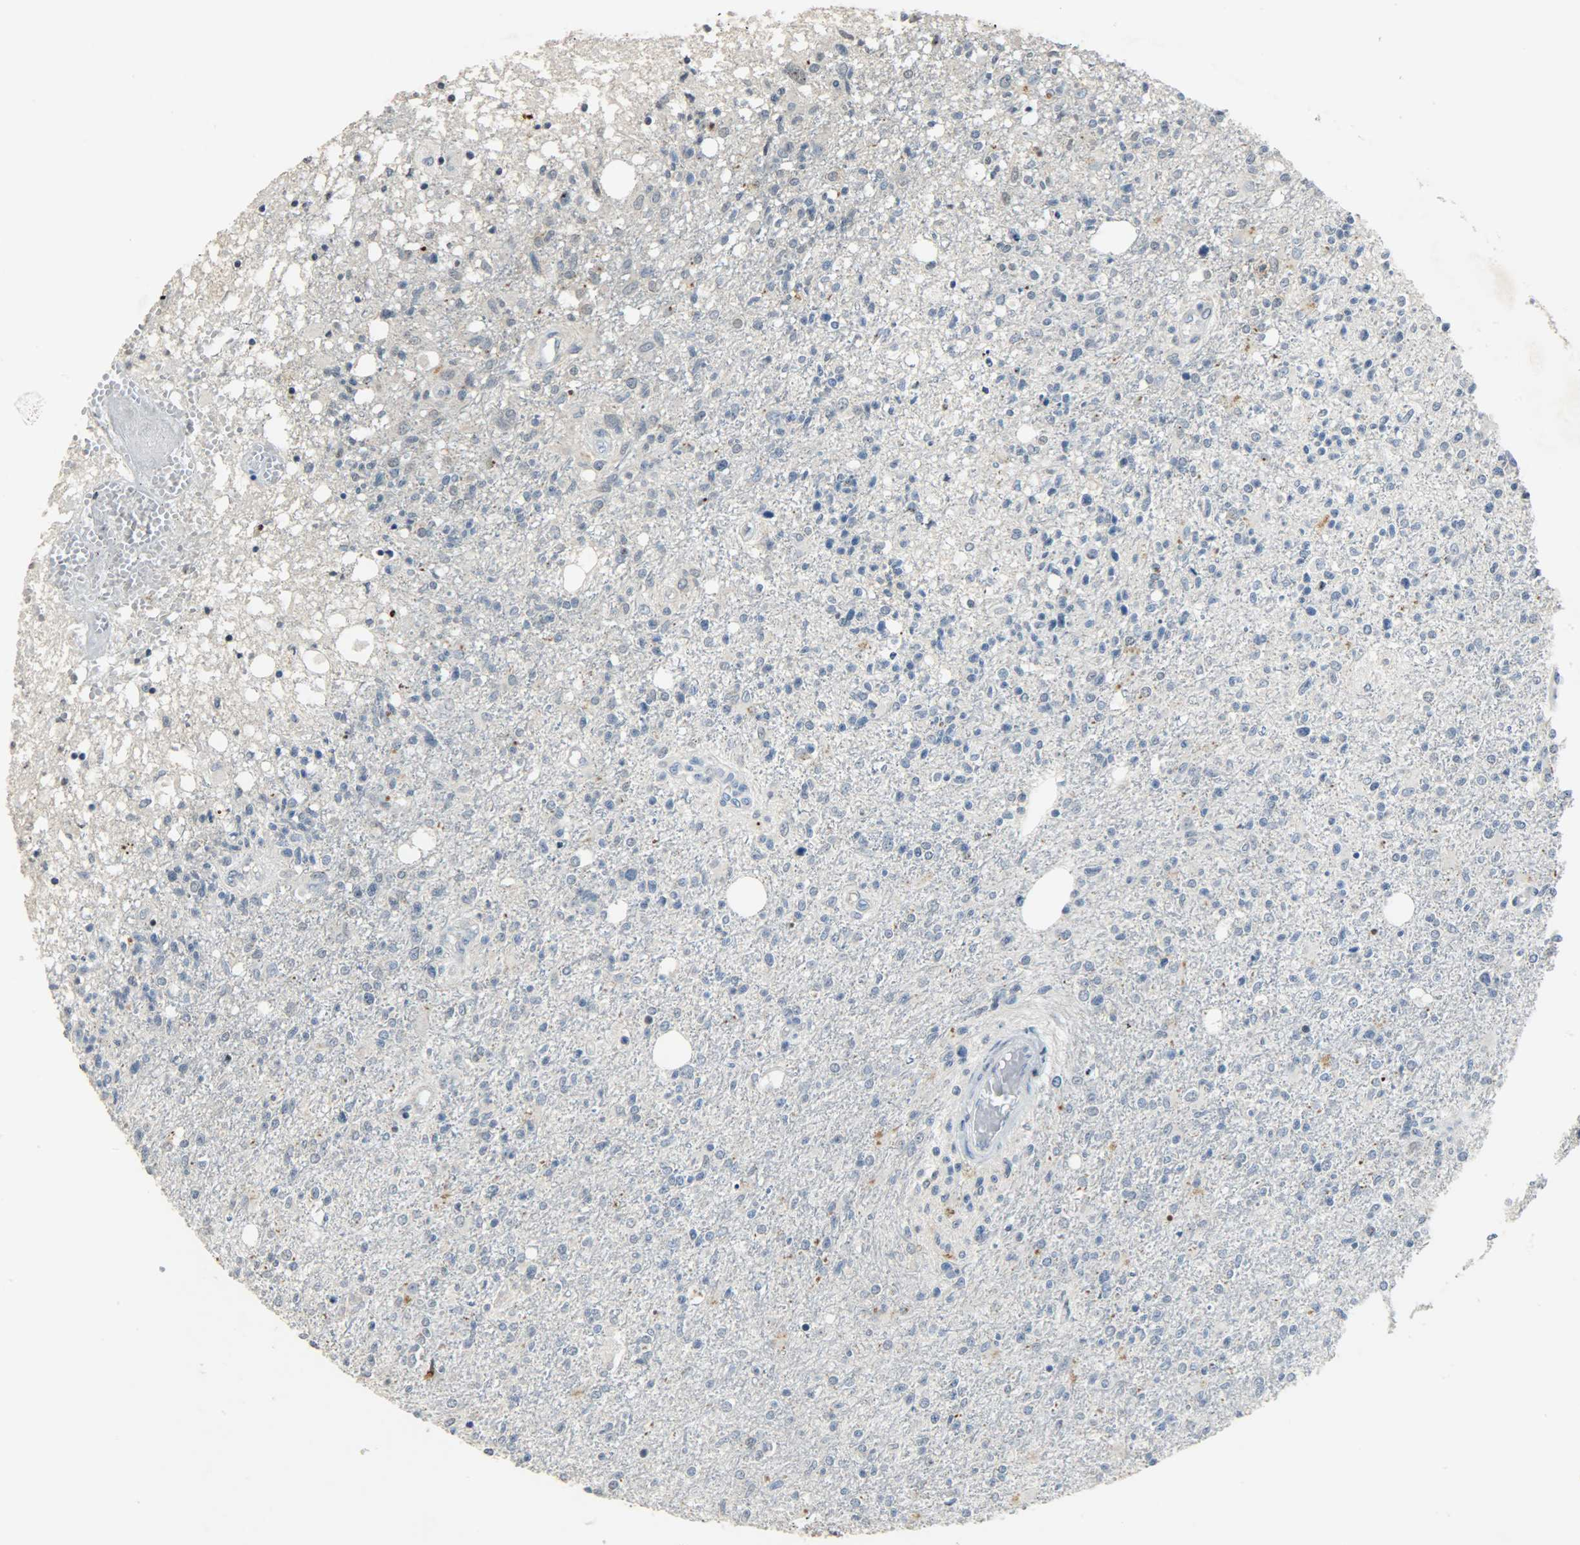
{"staining": {"intensity": "negative", "quantity": "none", "location": "none"}, "tissue": "glioma", "cell_type": "Tumor cells", "image_type": "cancer", "snomed": [{"axis": "morphology", "description": "Glioma, malignant, High grade"}, {"axis": "topography", "description": "Cerebral cortex"}], "caption": "High magnification brightfield microscopy of high-grade glioma (malignant) stained with DAB (3,3'-diaminobenzidine) (brown) and counterstained with hematoxylin (blue): tumor cells show no significant expression.", "gene": "DNAJB6", "patient": {"sex": "male", "age": 76}}